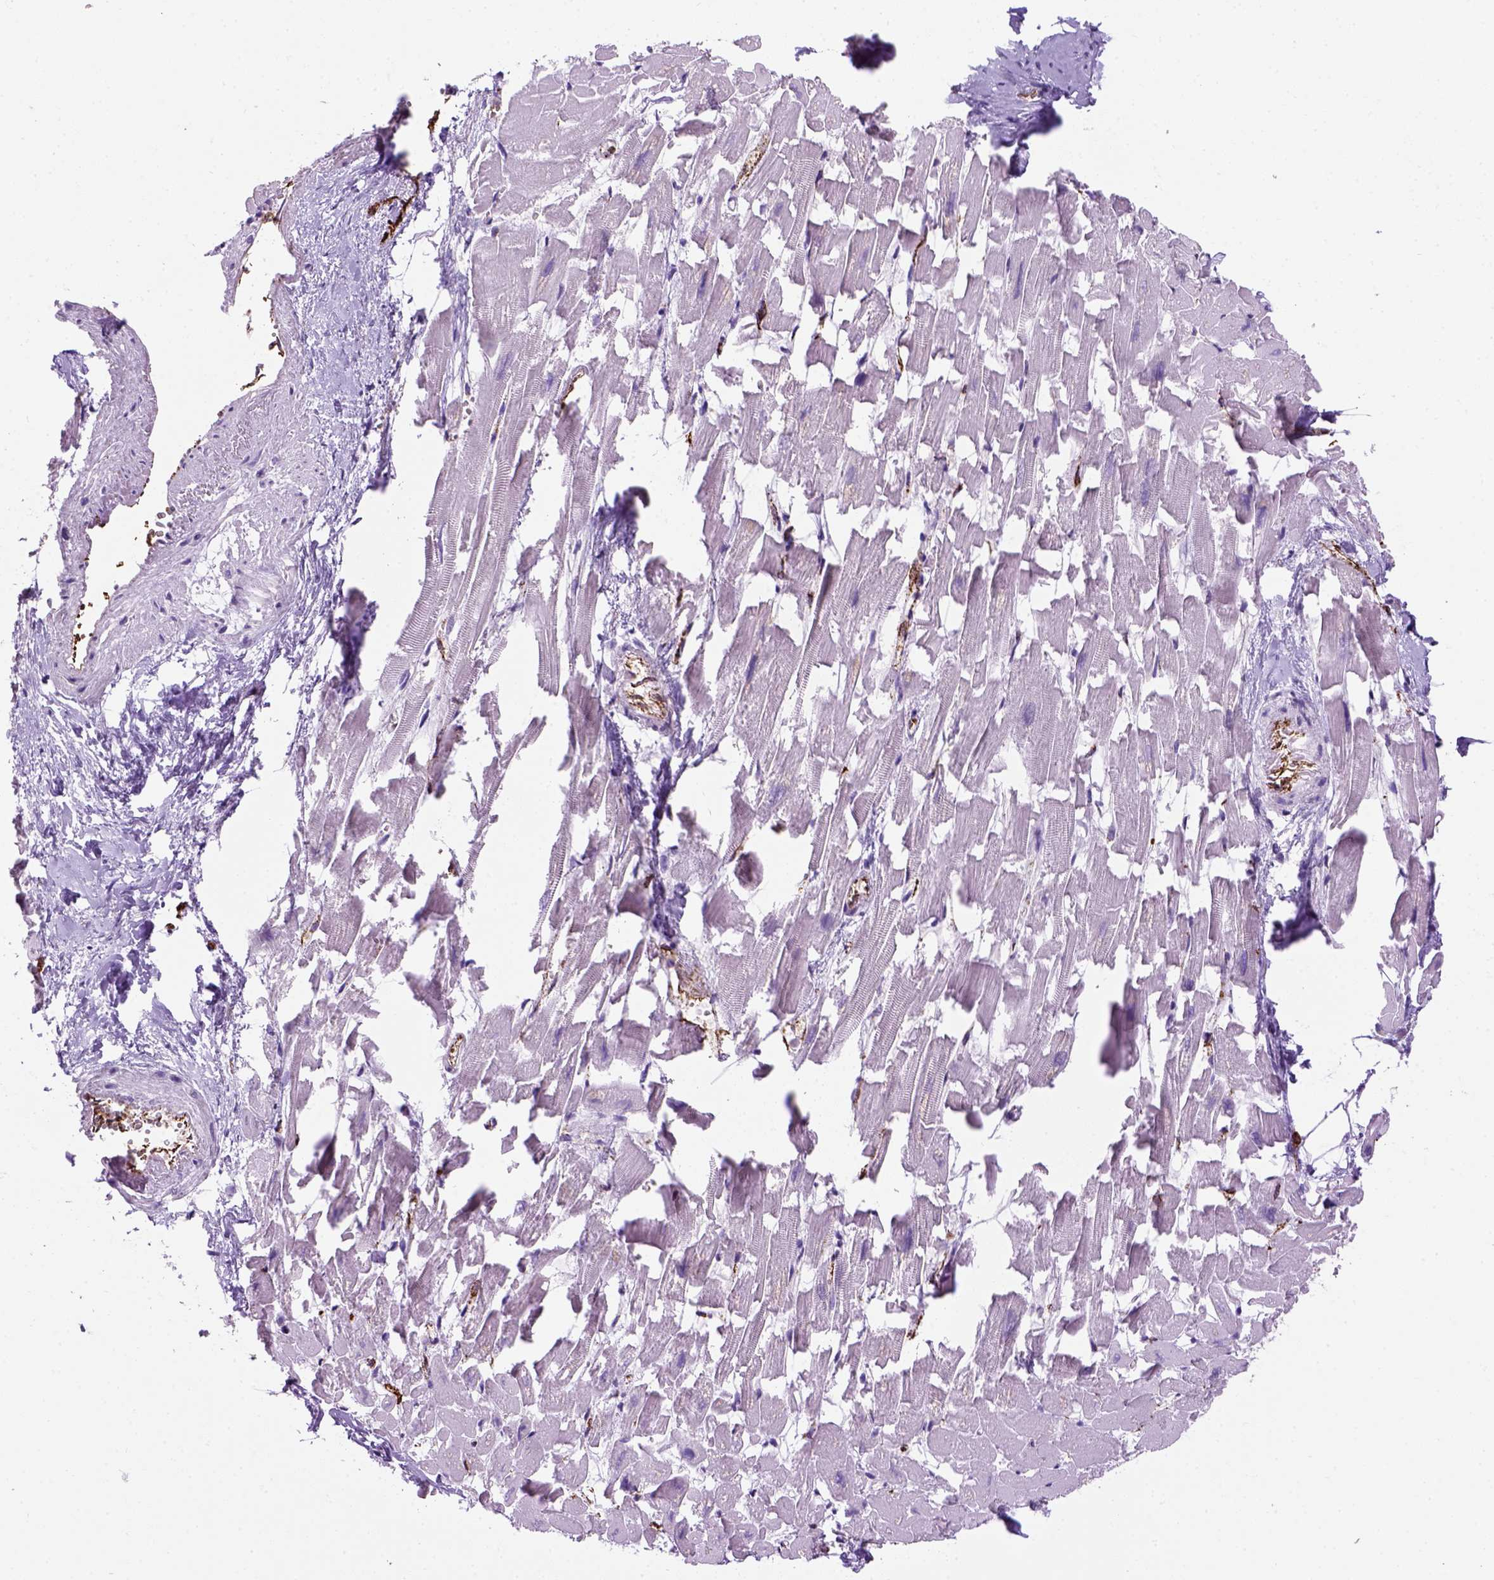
{"staining": {"intensity": "negative", "quantity": "none", "location": "none"}, "tissue": "heart muscle", "cell_type": "Cardiomyocytes", "image_type": "normal", "snomed": [{"axis": "morphology", "description": "Normal tissue, NOS"}, {"axis": "topography", "description": "Heart"}], "caption": "Micrograph shows no significant protein positivity in cardiomyocytes of benign heart muscle. Nuclei are stained in blue.", "gene": "VWF", "patient": {"sex": "female", "age": 64}}